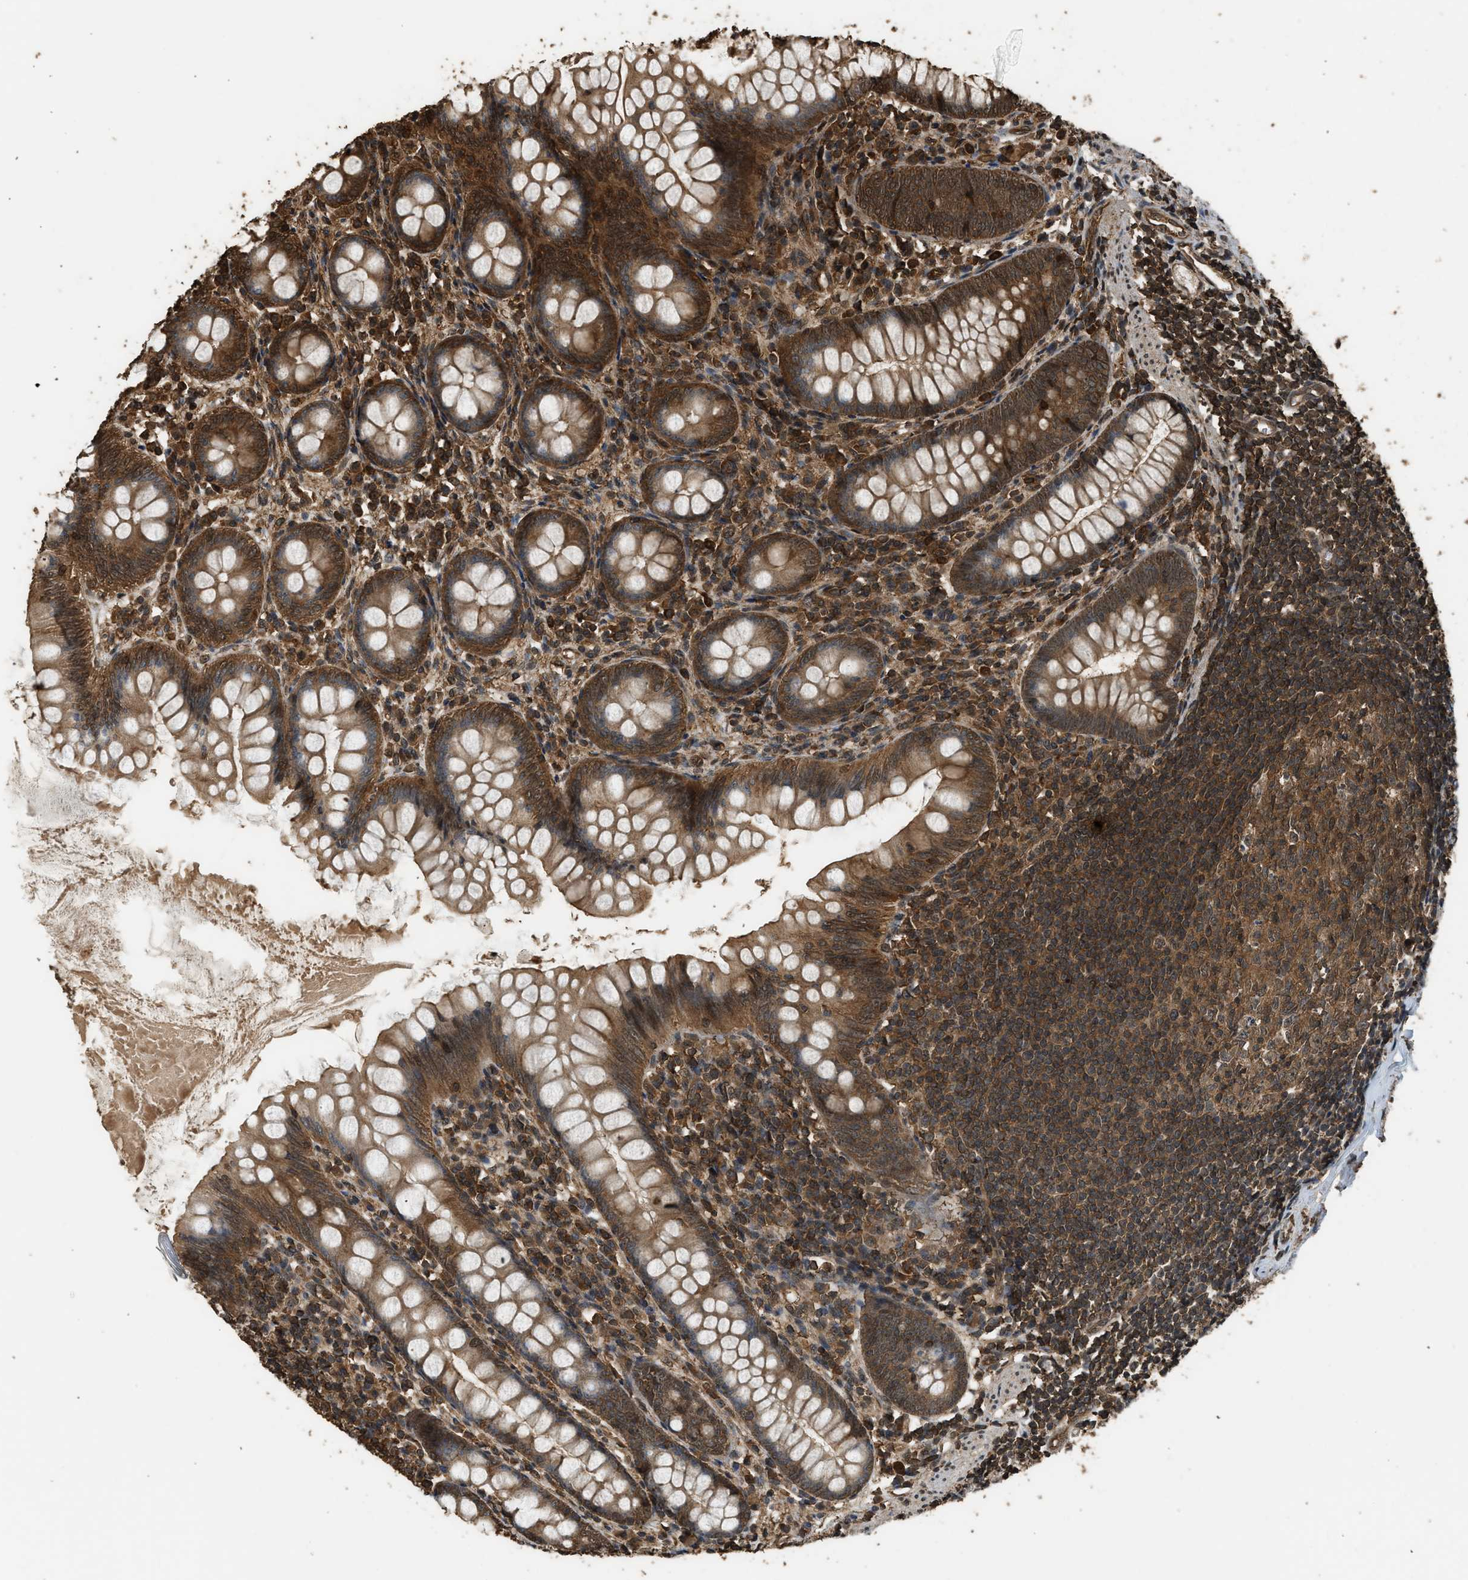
{"staining": {"intensity": "strong", "quantity": ">75%", "location": "cytoplasmic/membranous,nuclear"}, "tissue": "appendix", "cell_type": "Glandular cells", "image_type": "normal", "snomed": [{"axis": "morphology", "description": "Normal tissue, NOS"}, {"axis": "topography", "description": "Appendix"}], "caption": "Protein positivity by IHC displays strong cytoplasmic/membranous,nuclear staining in about >75% of glandular cells in benign appendix.", "gene": "MYBL2", "patient": {"sex": "female", "age": 77}}